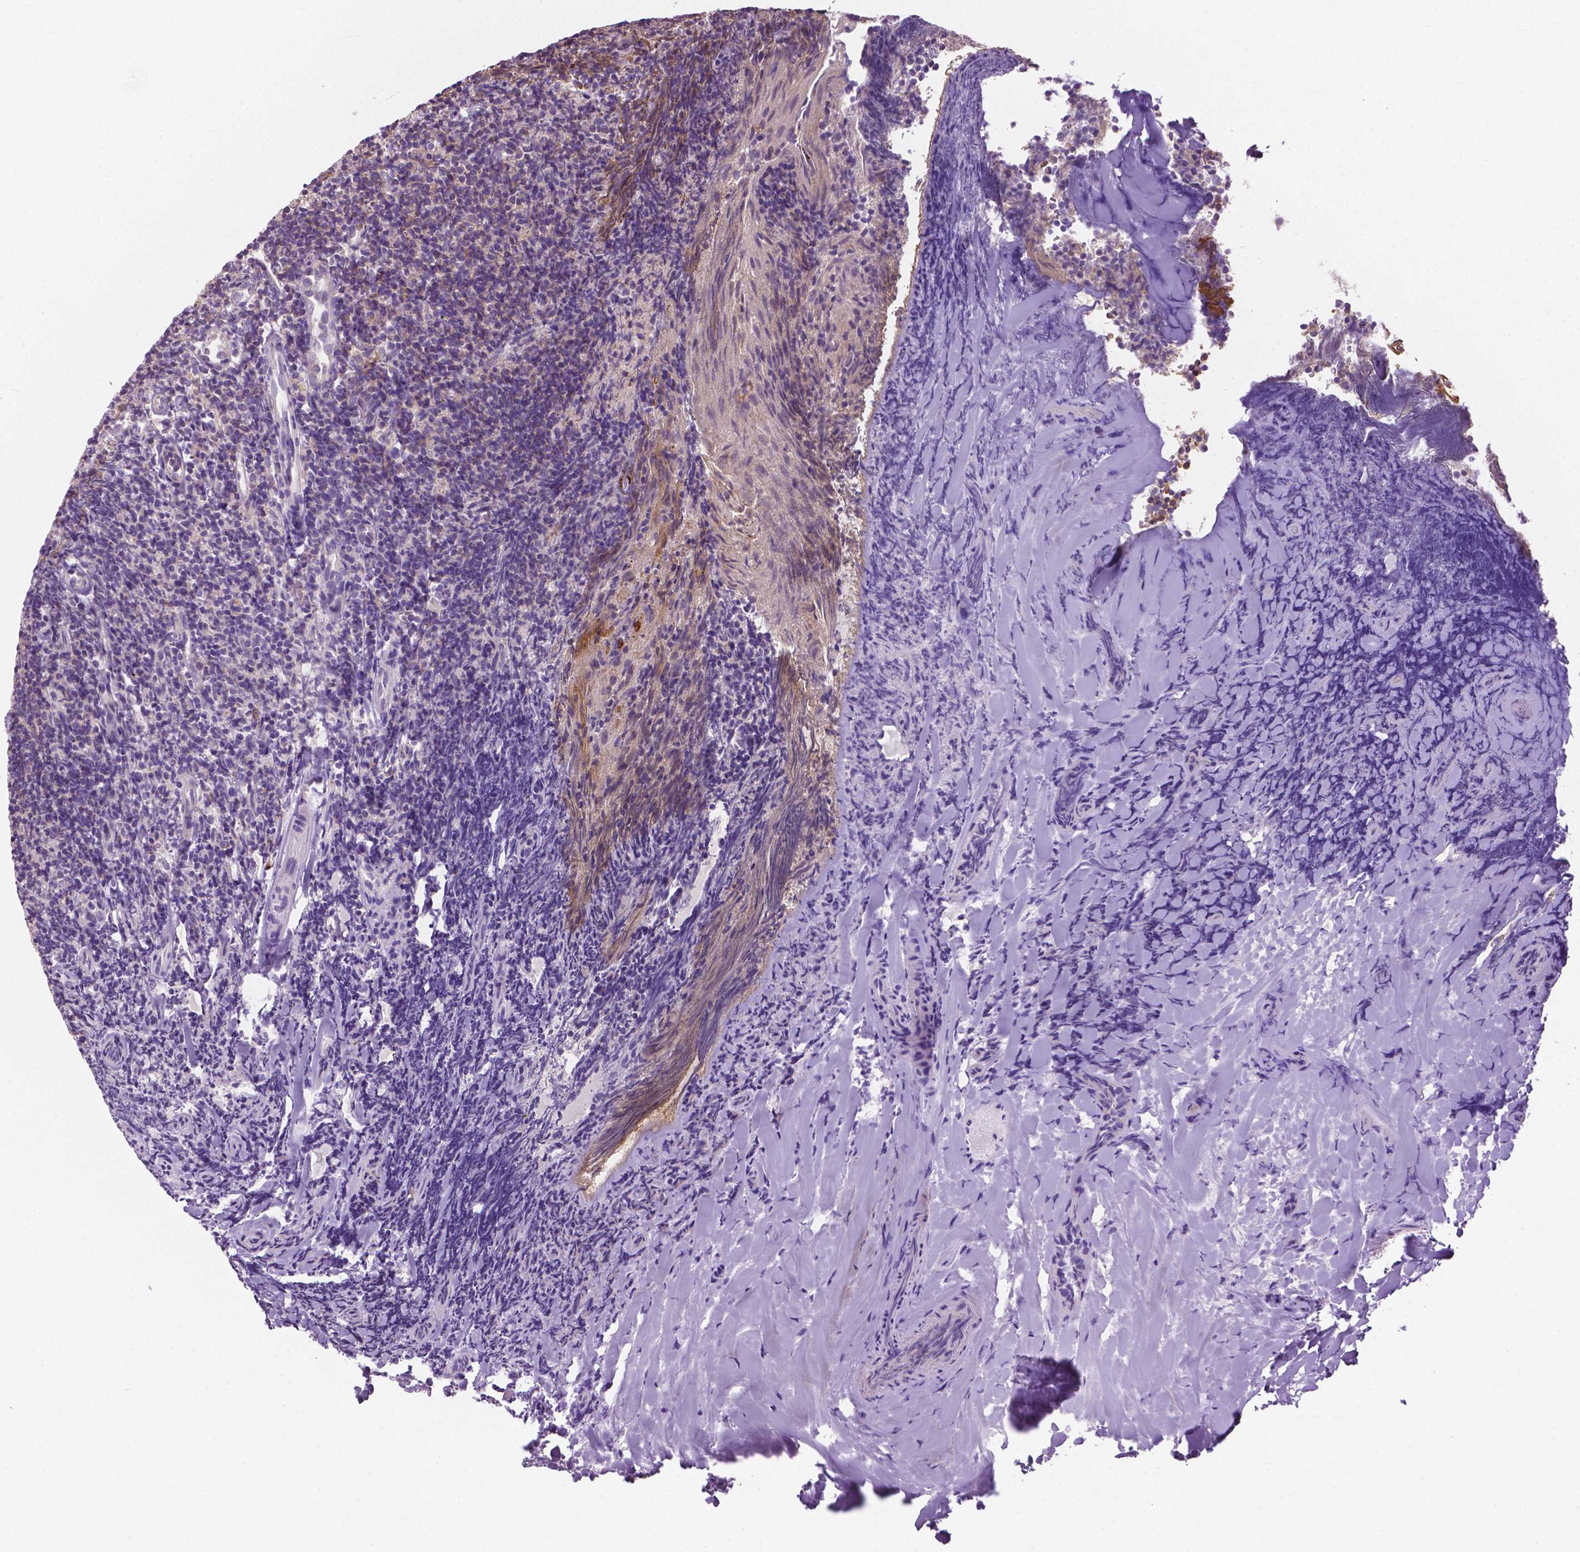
{"staining": {"intensity": "weak", "quantity": "<25%", "location": "cytoplasmic/membranous"}, "tissue": "tonsil", "cell_type": "Germinal center cells", "image_type": "normal", "snomed": [{"axis": "morphology", "description": "Normal tissue, NOS"}, {"axis": "topography", "description": "Tonsil"}], "caption": "Immunohistochemistry (IHC) photomicrograph of benign tonsil: human tonsil stained with DAB reveals no significant protein staining in germinal center cells. The staining was performed using DAB to visualize the protein expression in brown, while the nuclei were stained in blue with hematoxylin (Magnification: 20x).", "gene": "MZT1", "patient": {"sex": "female", "age": 10}}